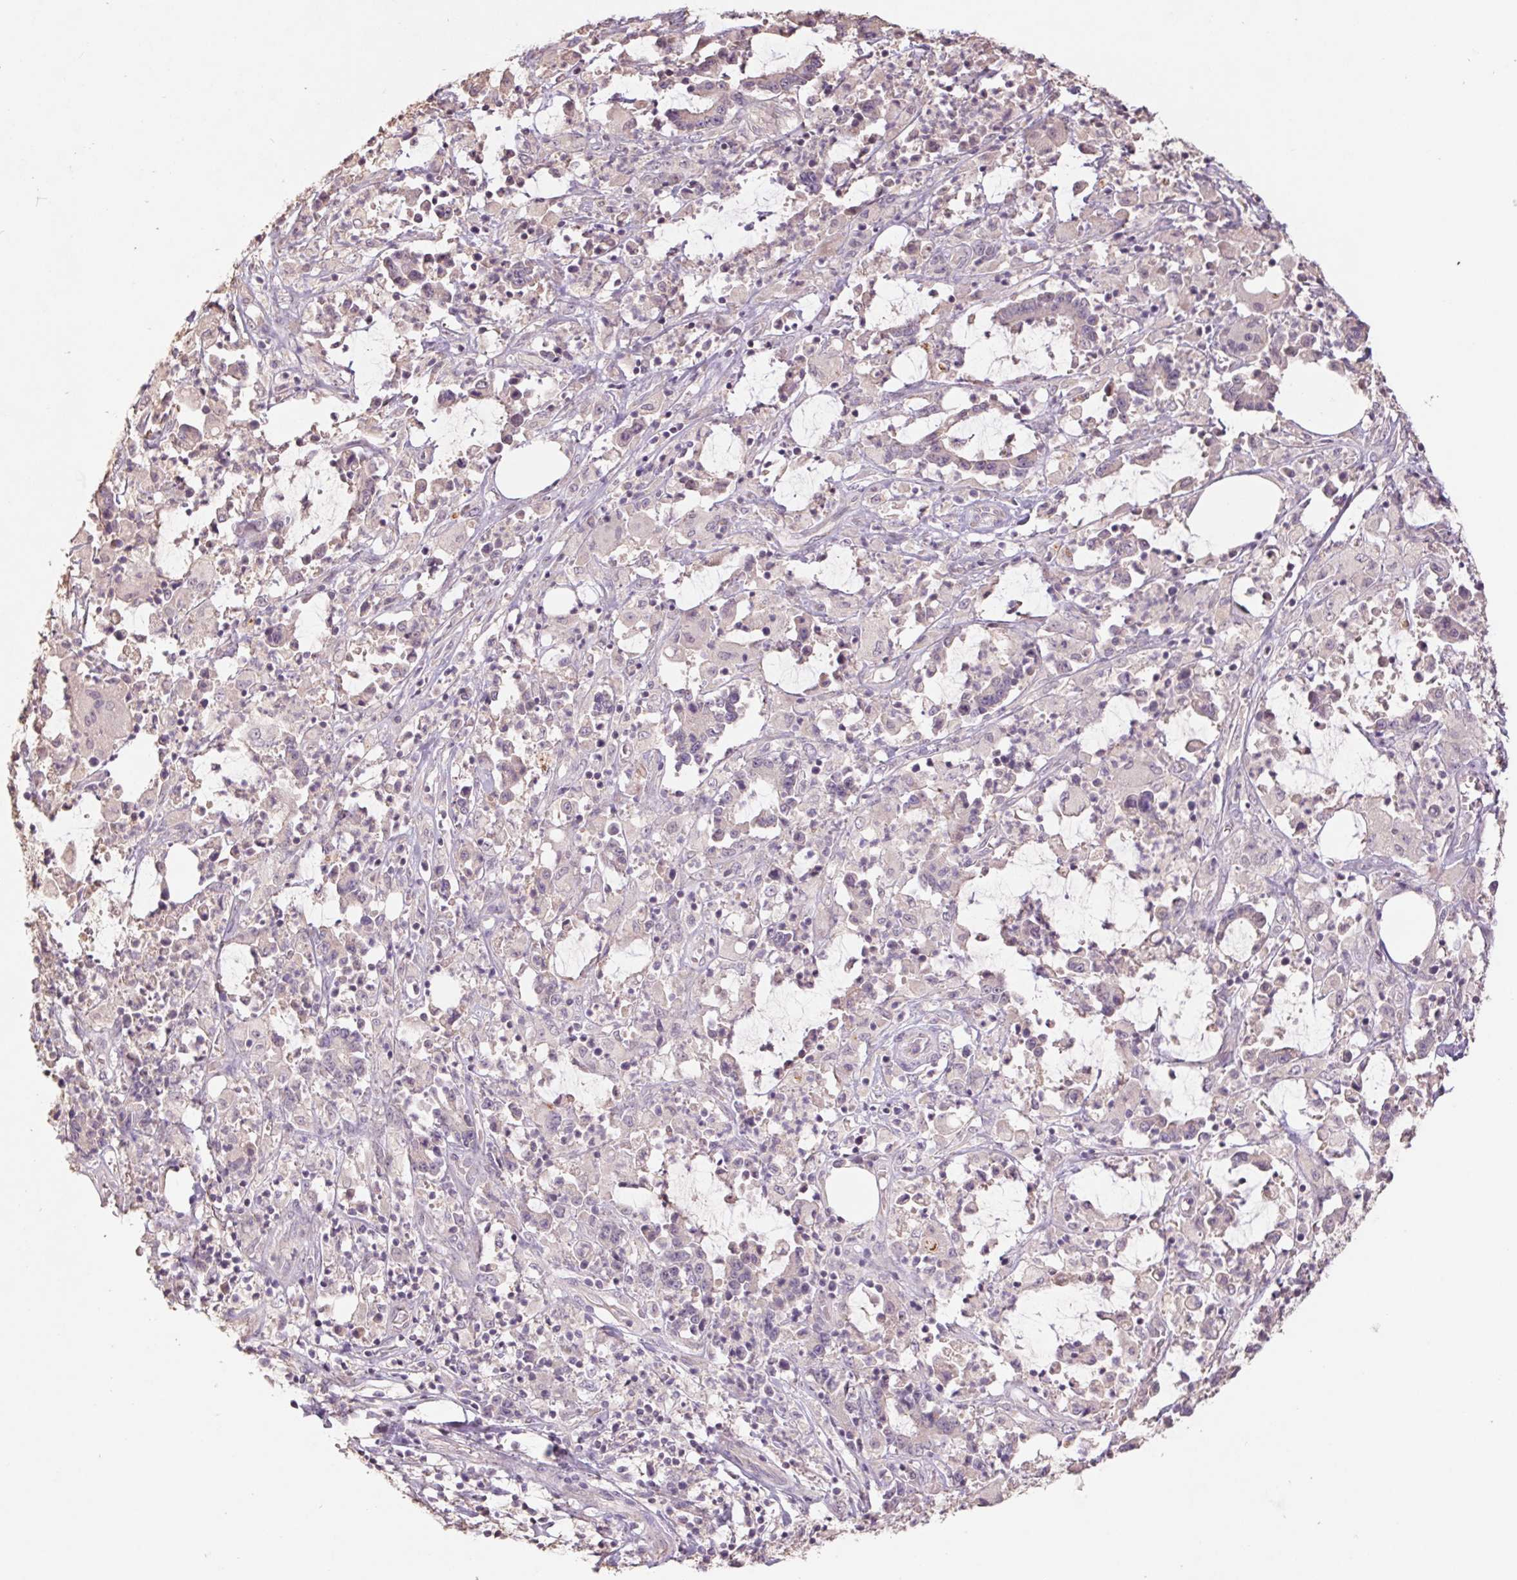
{"staining": {"intensity": "negative", "quantity": "none", "location": "none"}, "tissue": "stomach cancer", "cell_type": "Tumor cells", "image_type": "cancer", "snomed": [{"axis": "morphology", "description": "Adenocarcinoma, NOS"}, {"axis": "topography", "description": "Stomach, upper"}], "caption": "Tumor cells are negative for protein expression in human stomach cancer. (DAB (3,3'-diaminobenzidine) immunohistochemistry visualized using brightfield microscopy, high magnification).", "gene": "GRM2", "patient": {"sex": "male", "age": 68}}